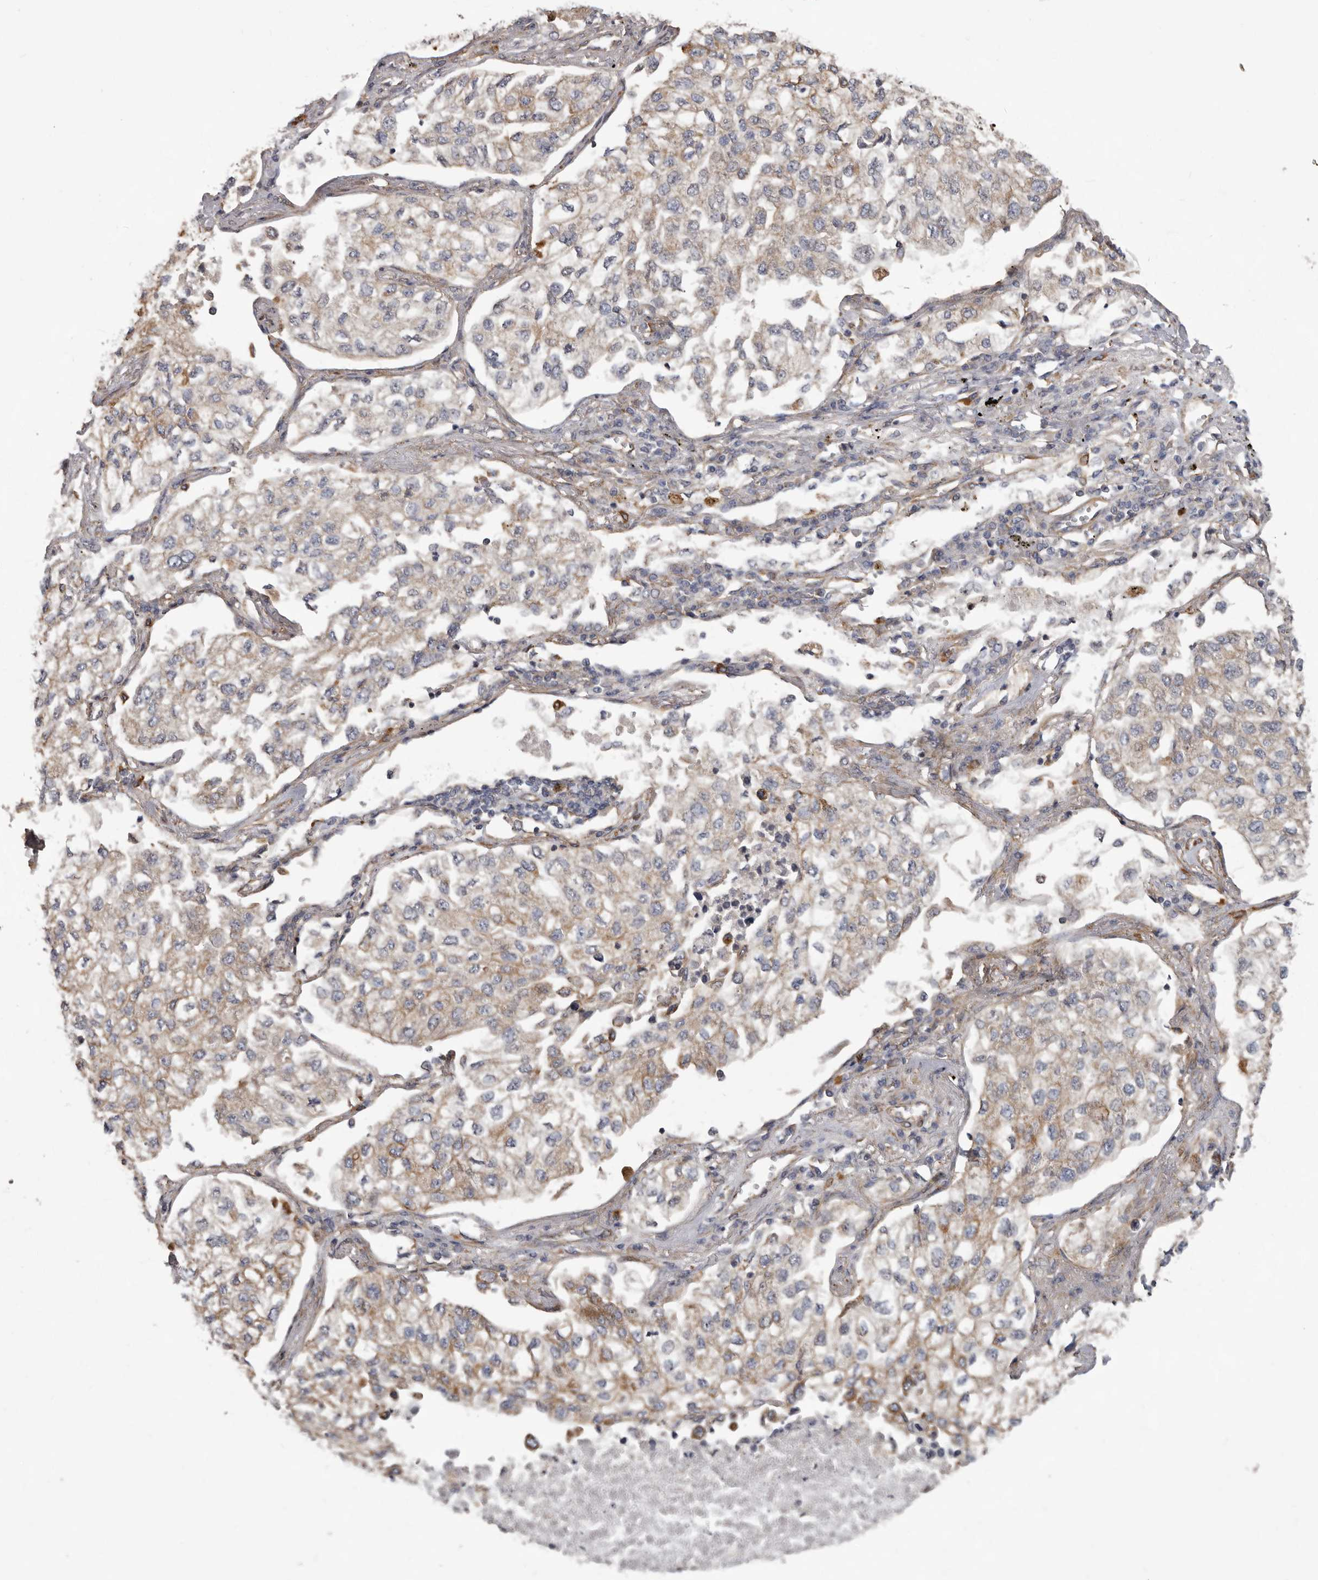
{"staining": {"intensity": "moderate", "quantity": "25%-75%", "location": "cytoplasmic/membranous"}, "tissue": "lung cancer", "cell_type": "Tumor cells", "image_type": "cancer", "snomed": [{"axis": "morphology", "description": "Adenocarcinoma, NOS"}, {"axis": "topography", "description": "Lung"}], "caption": "This histopathology image demonstrates adenocarcinoma (lung) stained with IHC to label a protein in brown. The cytoplasmic/membranous of tumor cells show moderate positivity for the protein. Nuclei are counter-stained blue.", "gene": "ENAH", "patient": {"sex": "male", "age": 63}}